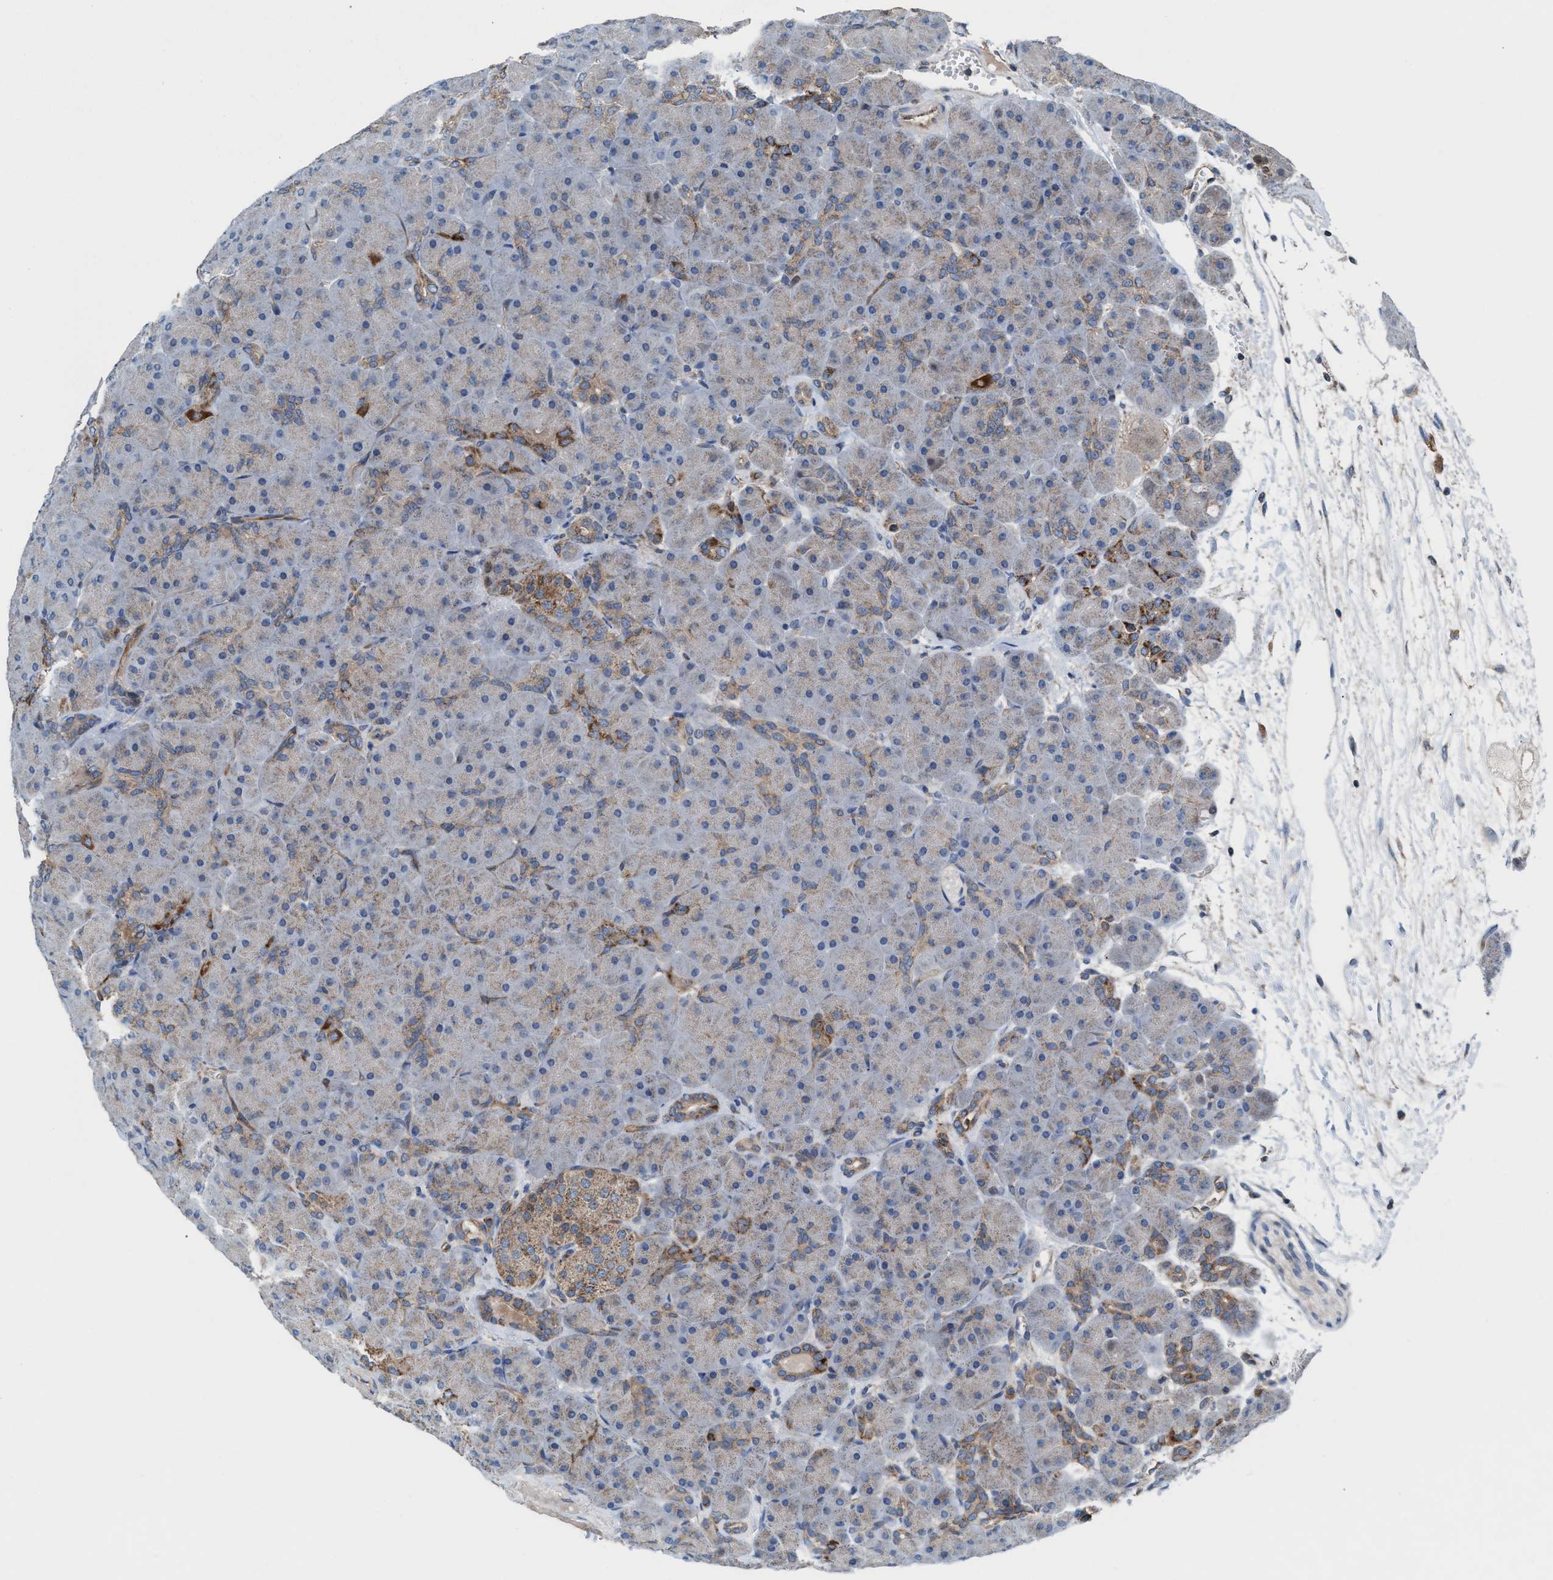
{"staining": {"intensity": "moderate", "quantity": "<25%", "location": "cytoplasmic/membranous"}, "tissue": "pancreas", "cell_type": "Exocrine glandular cells", "image_type": "normal", "snomed": [{"axis": "morphology", "description": "Normal tissue, NOS"}, {"axis": "topography", "description": "Pancreas"}], "caption": "A micrograph of pancreas stained for a protein reveals moderate cytoplasmic/membranous brown staining in exocrine glandular cells. The staining is performed using DAB (3,3'-diaminobenzidine) brown chromogen to label protein expression. The nuclei are counter-stained blue using hematoxylin.", "gene": "MRM1", "patient": {"sex": "male", "age": 66}}